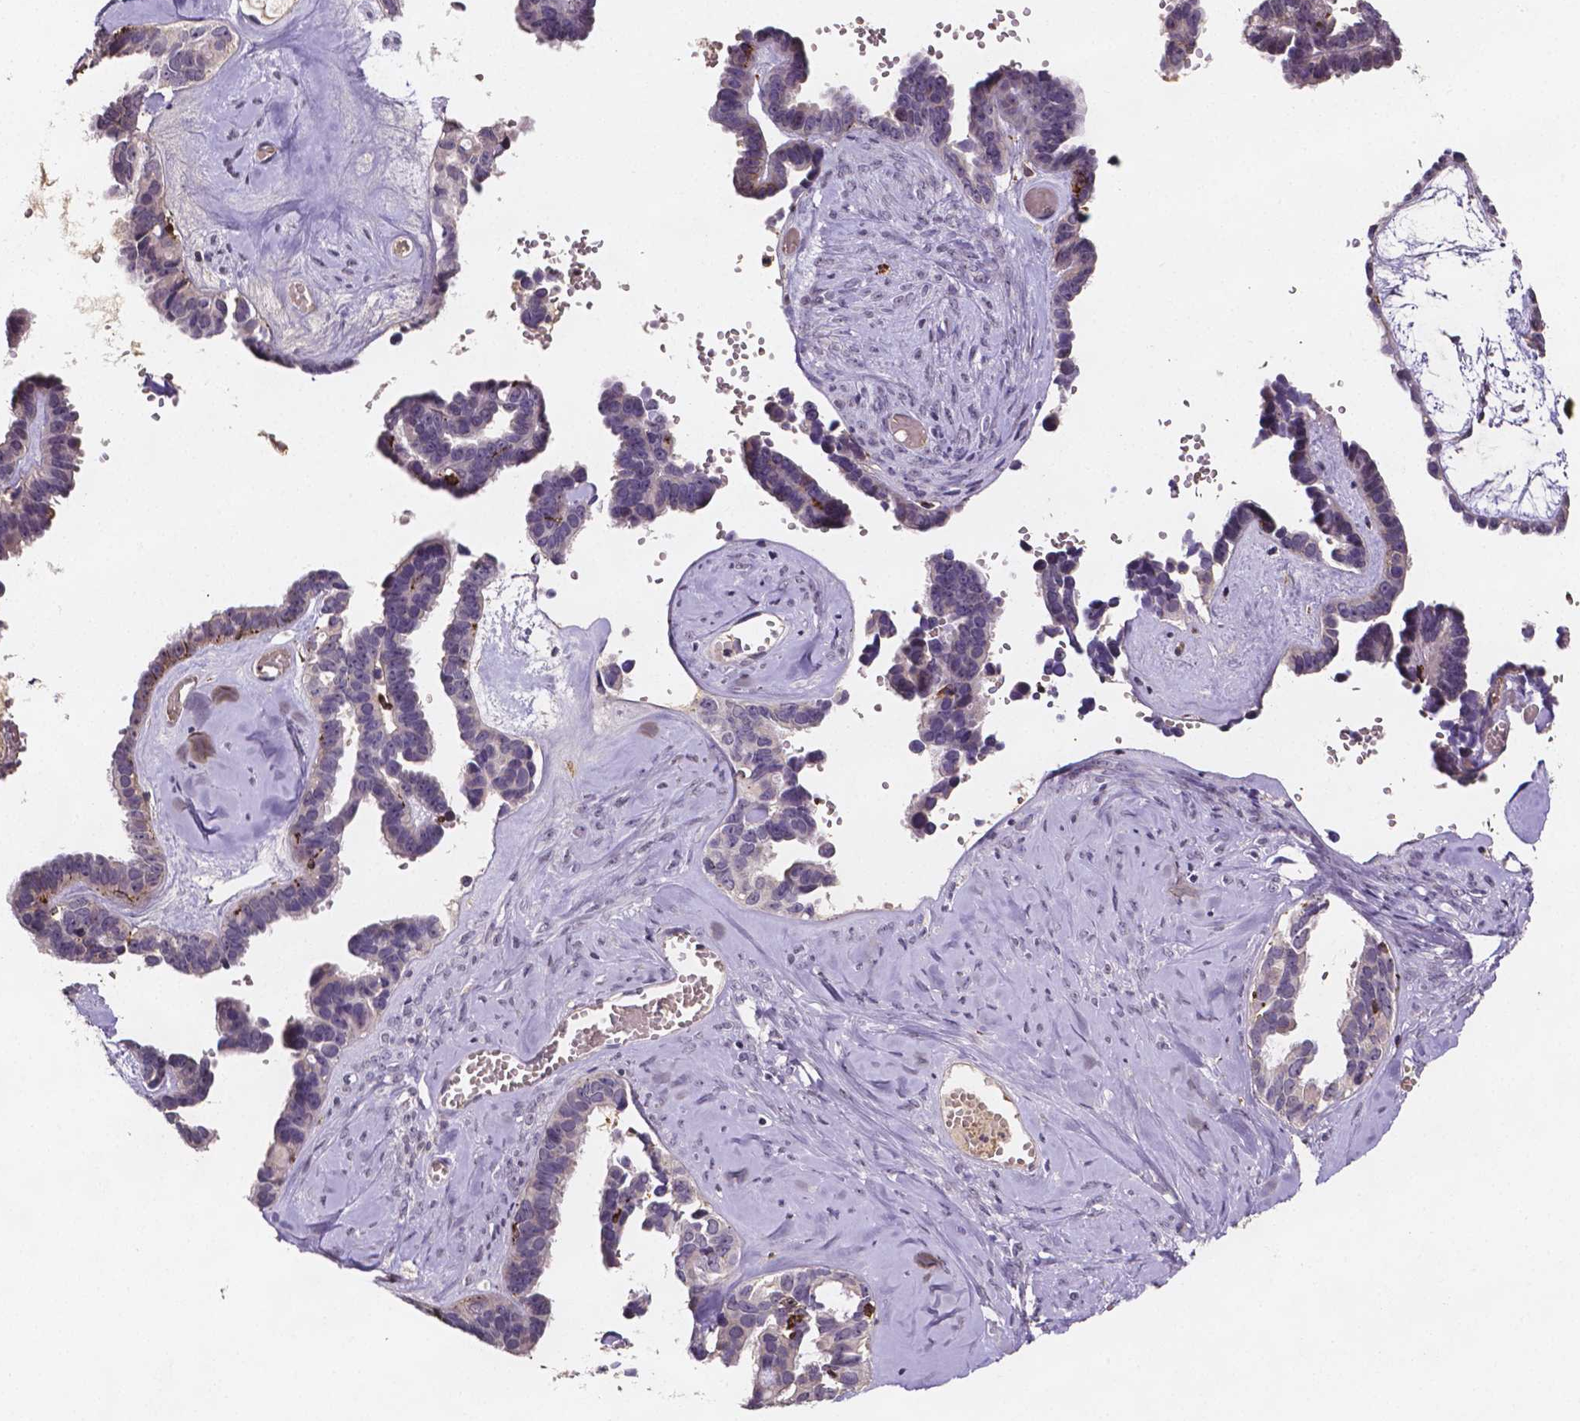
{"staining": {"intensity": "negative", "quantity": "none", "location": "none"}, "tissue": "ovarian cancer", "cell_type": "Tumor cells", "image_type": "cancer", "snomed": [{"axis": "morphology", "description": "Cystadenocarcinoma, serous, NOS"}, {"axis": "topography", "description": "Ovary"}], "caption": "Immunohistochemistry (IHC) image of neoplastic tissue: human ovarian serous cystadenocarcinoma stained with DAB reveals no significant protein positivity in tumor cells.", "gene": "NRGN", "patient": {"sex": "female", "age": 69}}